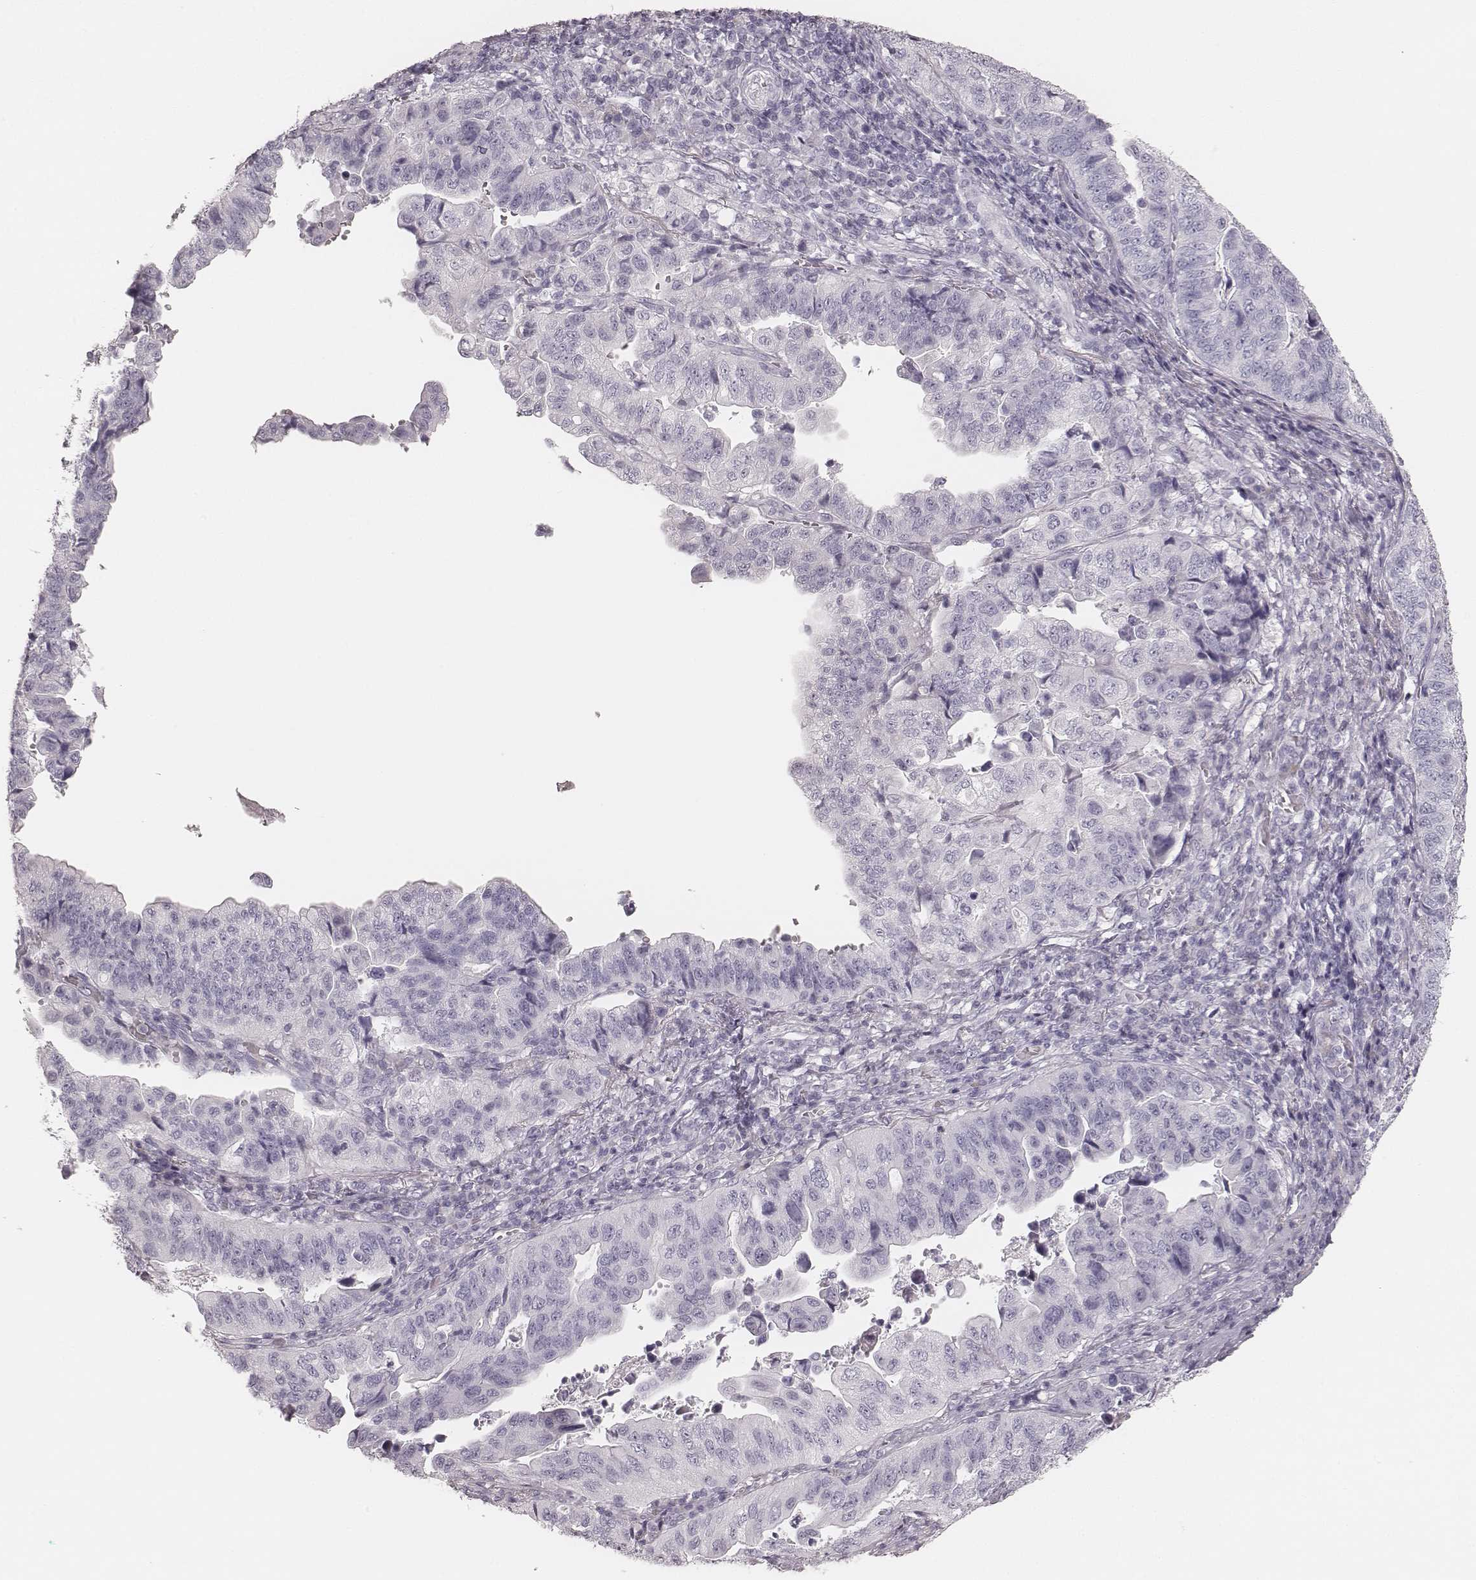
{"staining": {"intensity": "negative", "quantity": "none", "location": "none"}, "tissue": "stomach cancer", "cell_type": "Tumor cells", "image_type": "cancer", "snomed": [{"axis": "morphology", "description": "Adenocarcinoma, NOS"}, {"axis": "topography", "description": "Stomach, upper"}], "caption": "Immunohistochemistry (IHC) of adenocarcinoma (stomach) reveals no positivity in tumor cells. (Stains: DAB immunohistochemistry with hematoxylin counter stain, Microscopy: brightfield microscopy at high magnification).", "gene": "KRT82", "patient": {"sex": "female", "age": 67}}